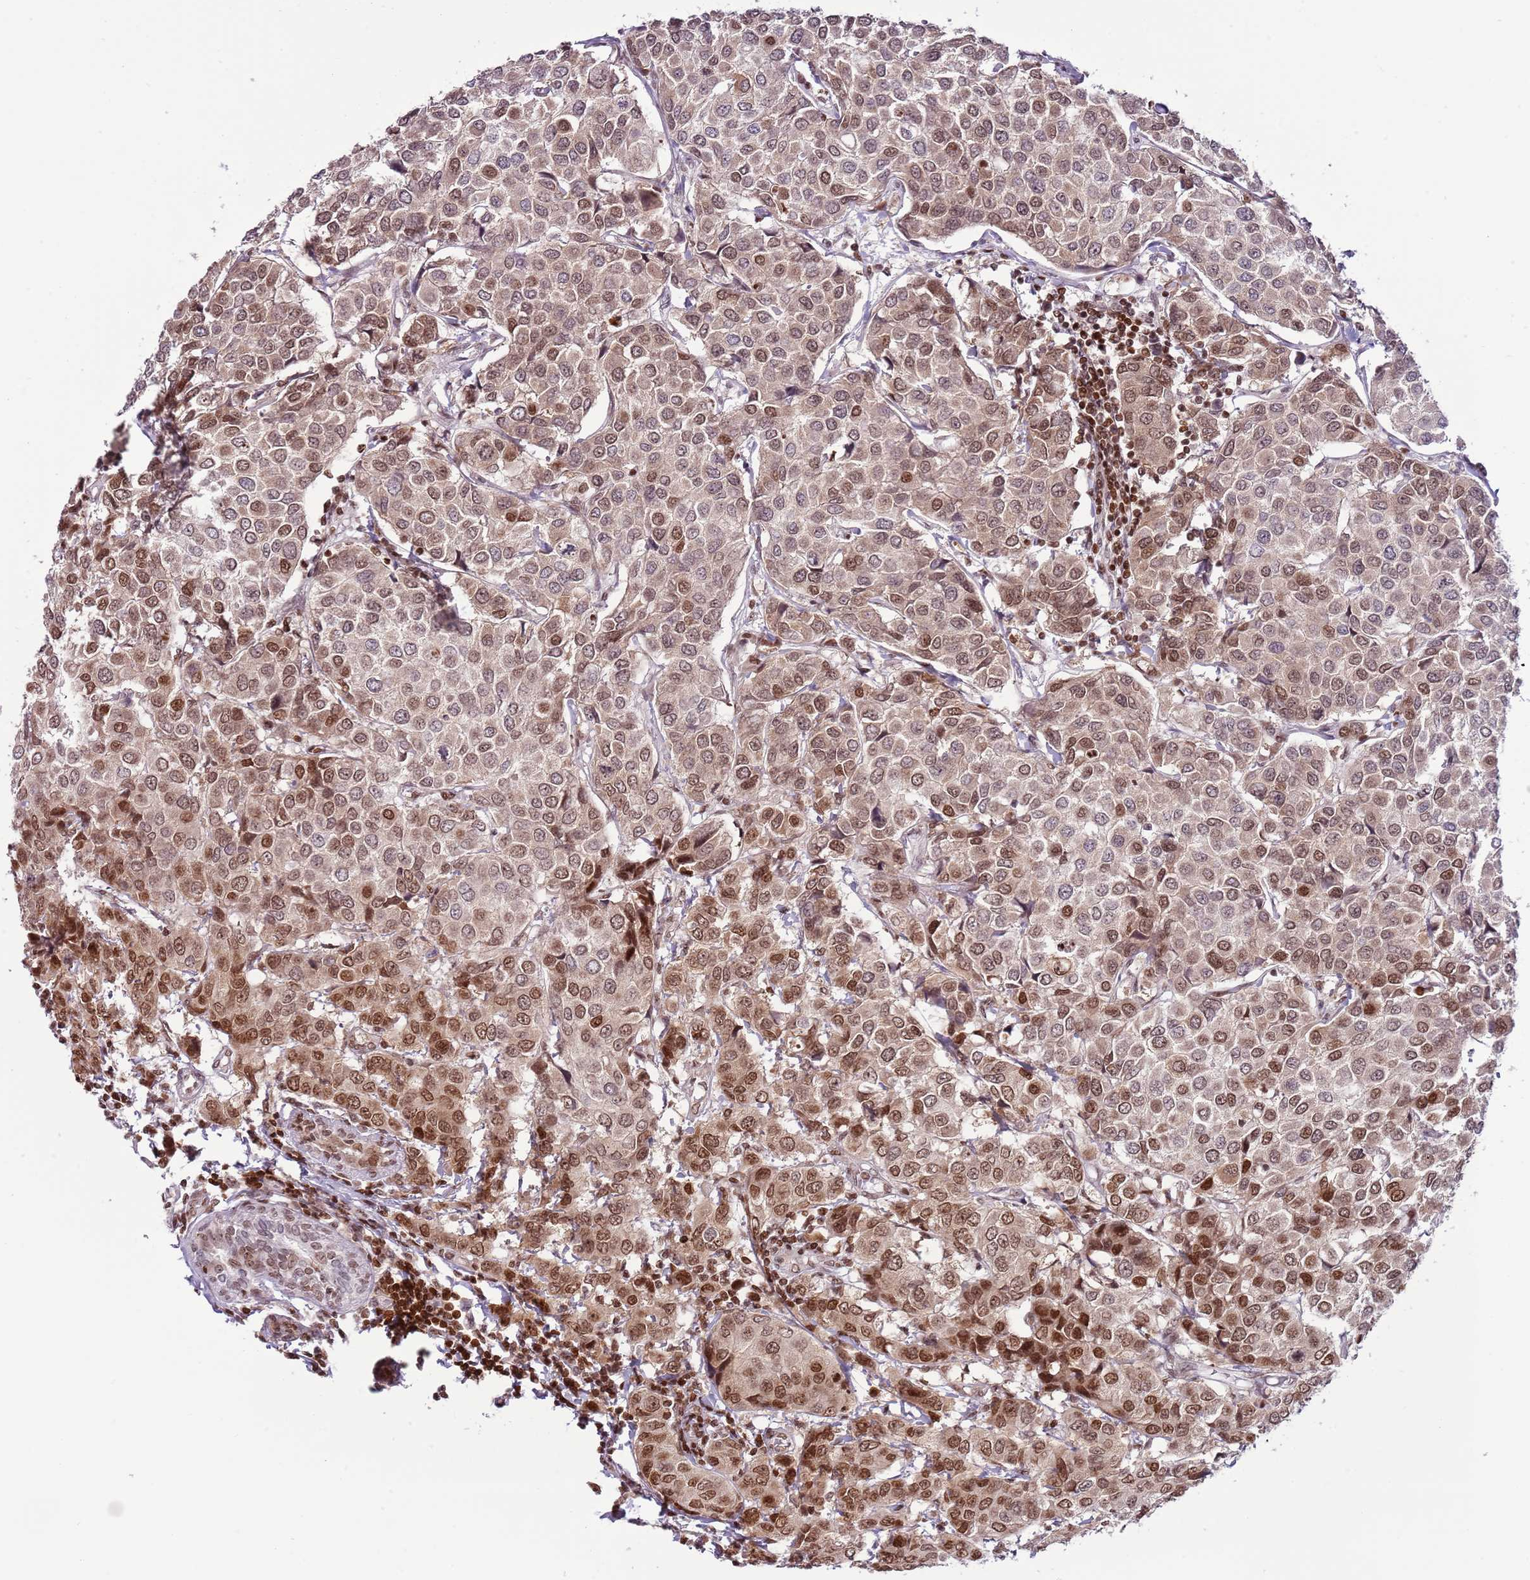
{"staining": {"intensity": "moderate", "quantity": "25%-75%", "location": "nuclear"}, "tissue": "breast cancer", "cell_type": "Tumor cells", "image_type": "cancer", "snomed": [{"axis": "morphology", "description": "Duct carcinoma"}, {"axis": "topography", "description": "Breast"}], "caption": "Brown immunohistochemical staining in human breast intraductal carcinoma shows moderate nuclear positivity in about 25%-75% of tumor cells.", "gene": "SELENOH", "patient": {"sex": "female", "age": 55}}